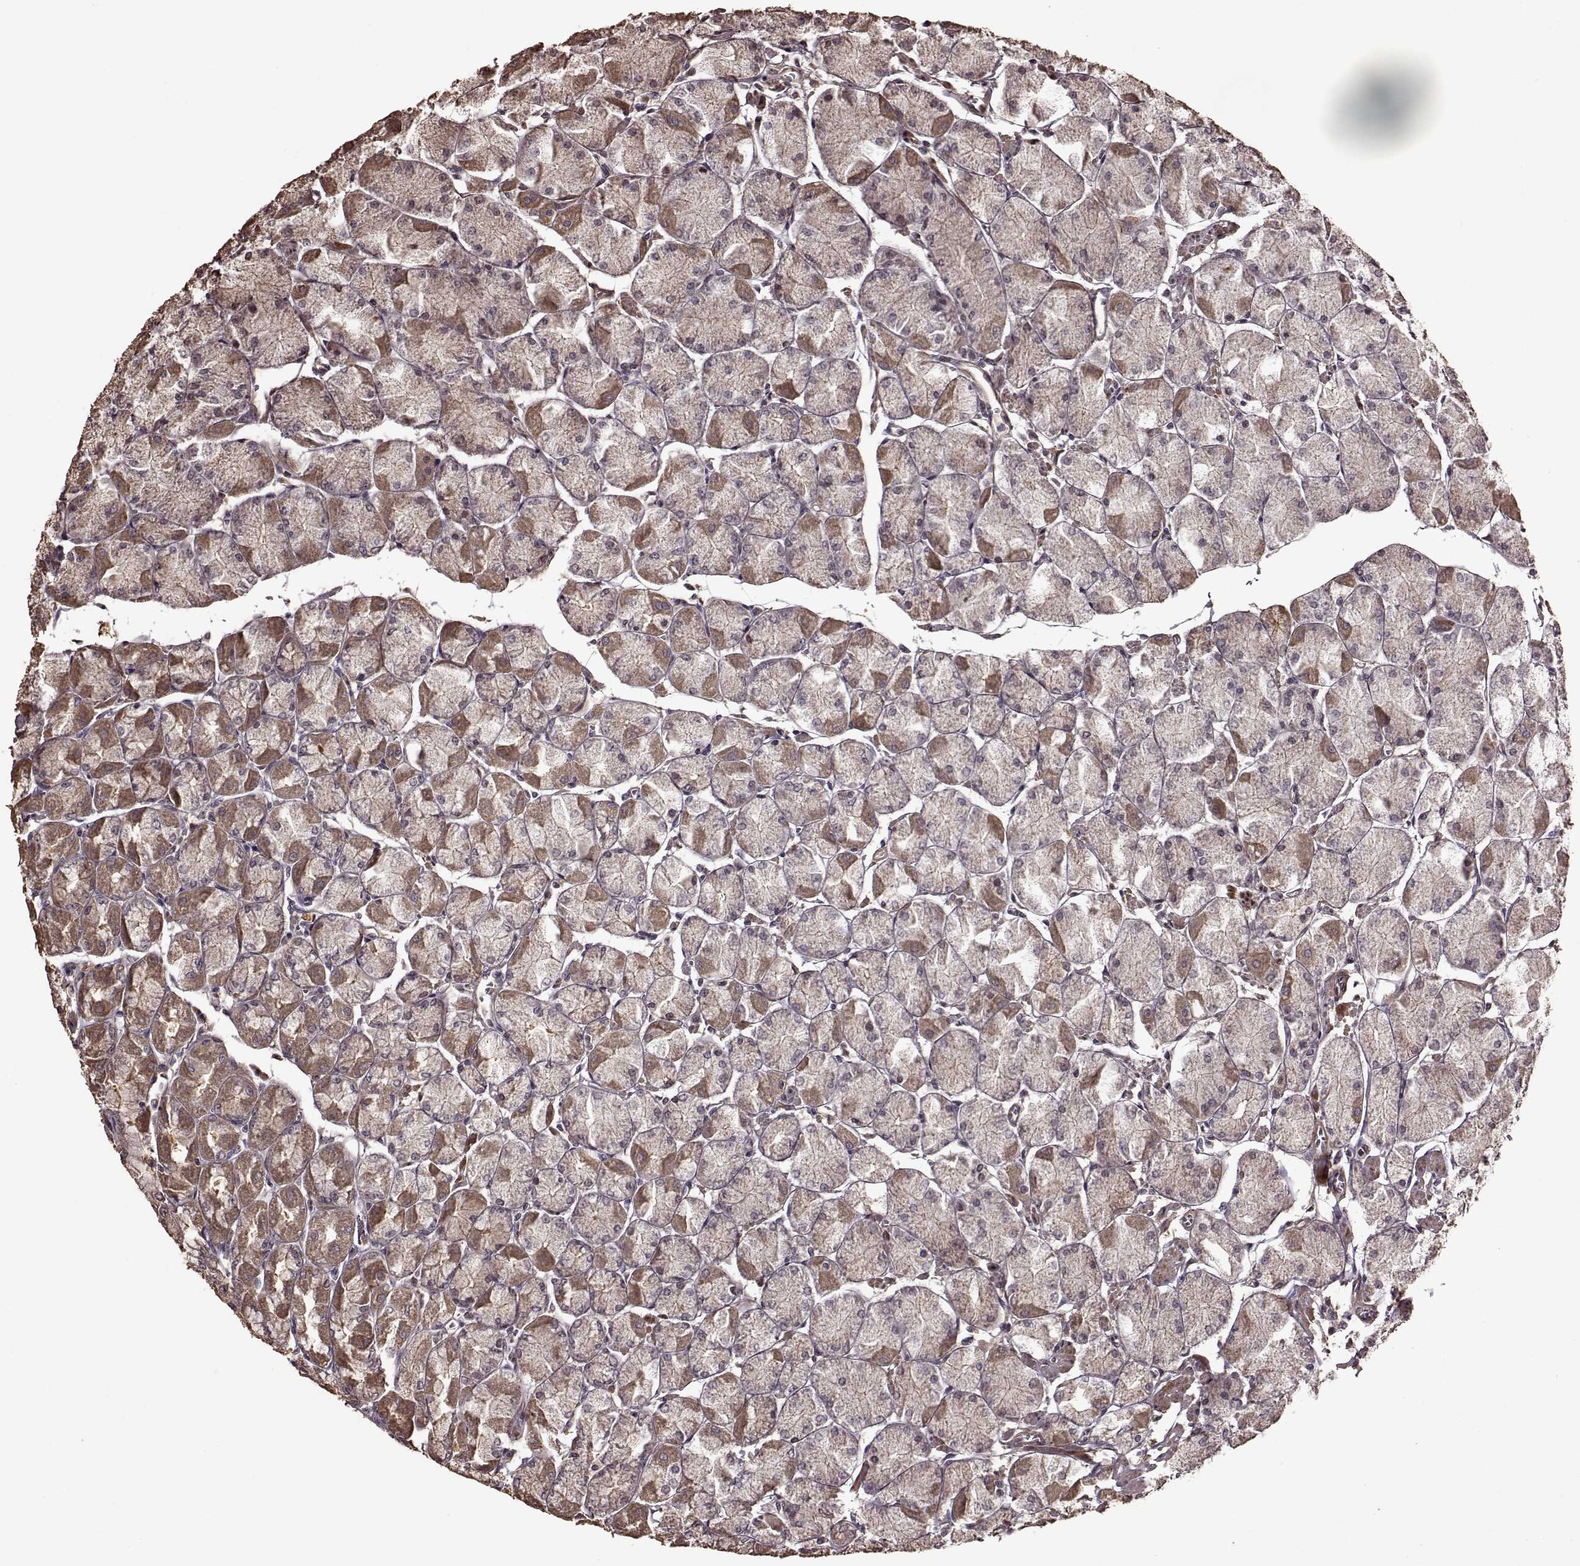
{"staining": {"intensity": "weak", "quantity": "25%-75%", "location": "cytoplasmic/membranous"}, "tissue": "stomach", "cell_type": "Glandular cells", "image_type": "normal", "snomed": [{"axis": "morphology", "description": "Normal tissue, NOS"}, {"axis": "topography", "description": "Stomach, upper"}], "caption": "Stomach stained with DAB immunohistochemistry displays low levels of weak cytoplasmic/membranous expression in approximately 25%-75% of glandular cells. (DAB IHC, brown staining for protein, blue staining for nuclei).", "gene": "FBXW11", "patient": {"sex": "male", "age": 60}}